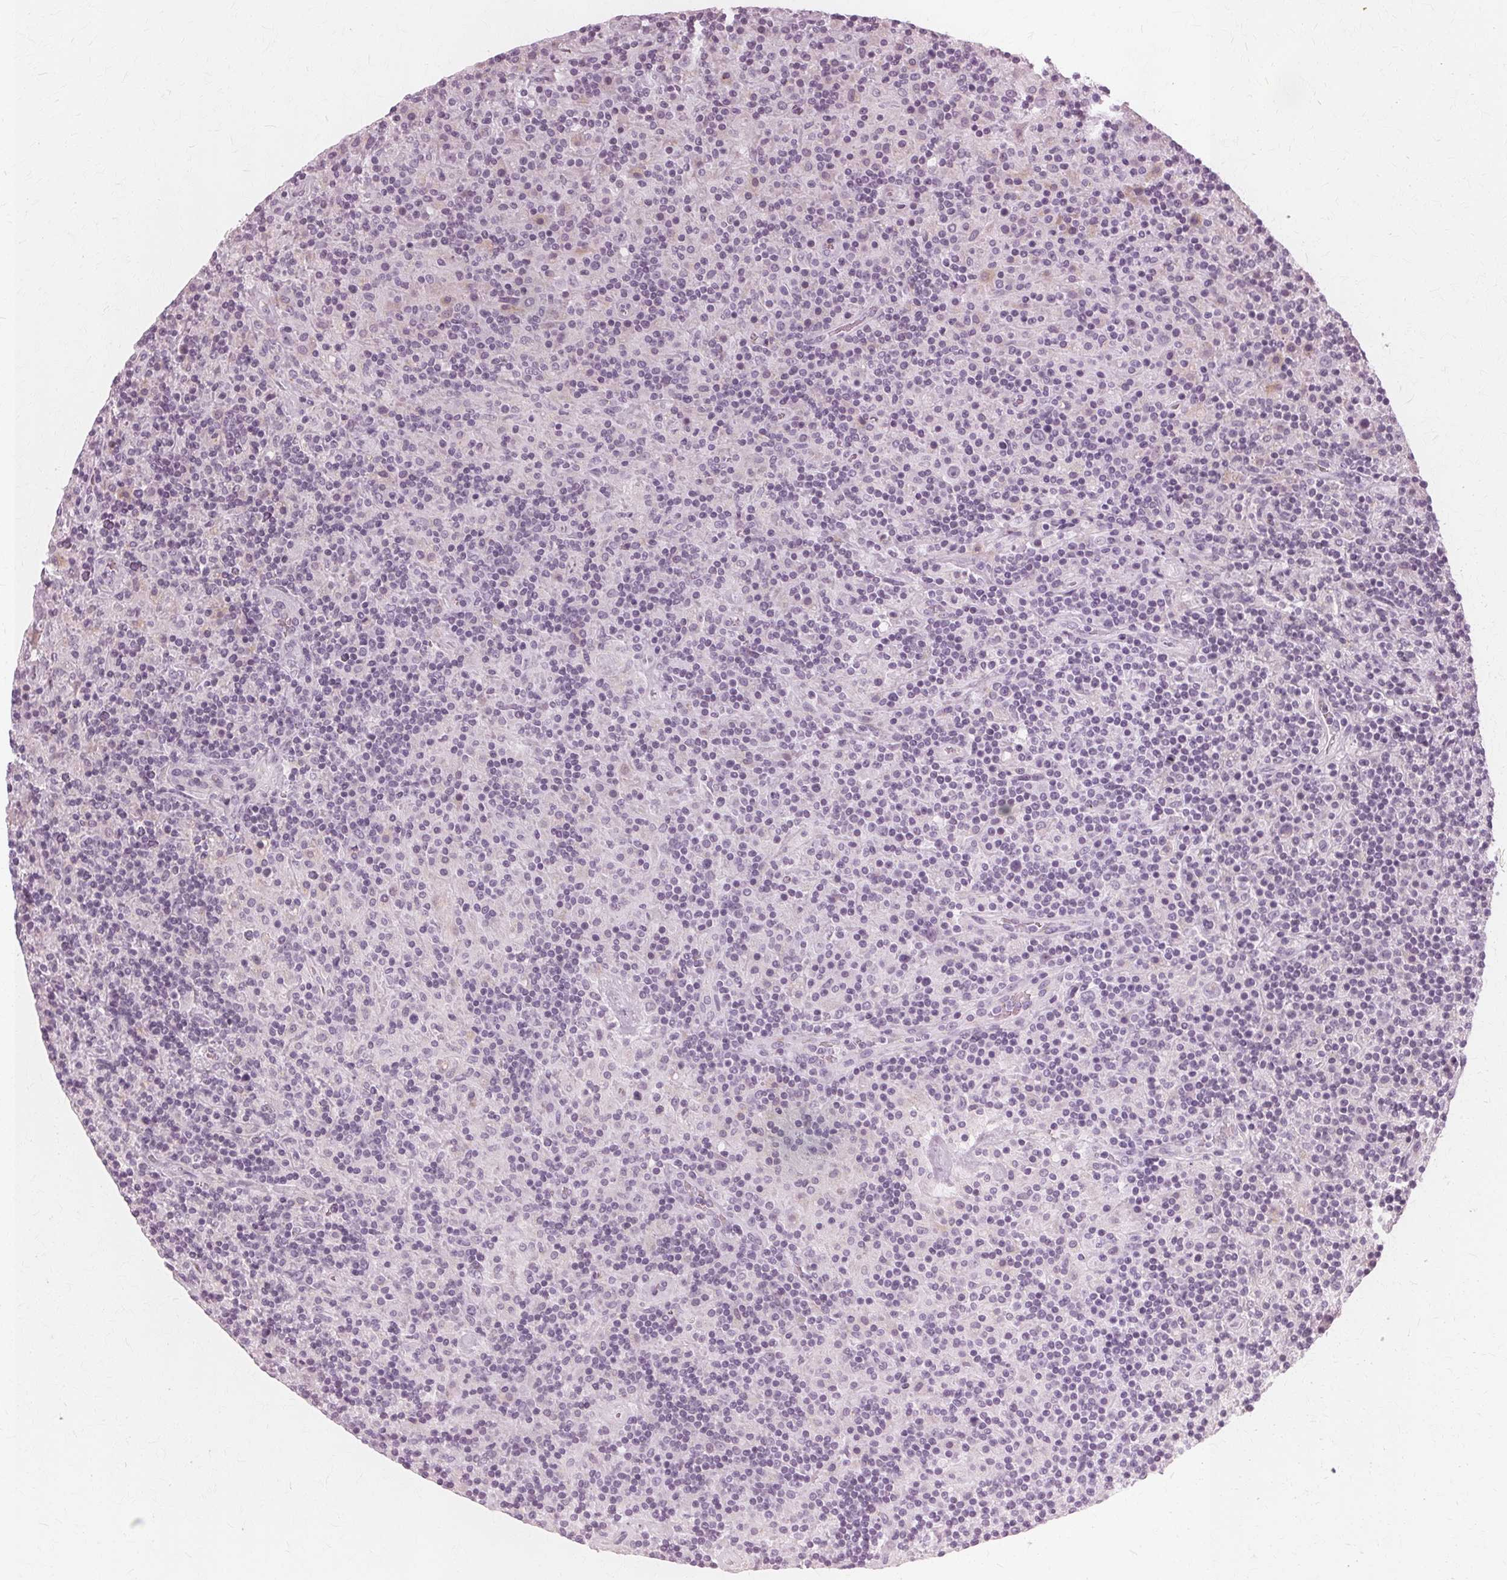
{"staining": {"intensity": "negative", "quantity": "none", "location": "none"}, "tissue": "lymphoma", "cell_type": "Tumor cells", "image_type": "cancer", "snomed": [{"axis": "morphology", "description": "Hodgkin's disease, NOS"}, {"axis": "topography", "description": "Lymph node"}], "caption": "DAB immunohistochemical staining of human lymphoma displays no significant positivity in tumor cells. Brightfield microscopy of IHC stained with DAB (3,3'-diaminobenzidine) (brown) and hematoxylin (blue), captured at high magnification.", "gene": "DNASE2", "patient": {"sex": "male", "age": 70}}